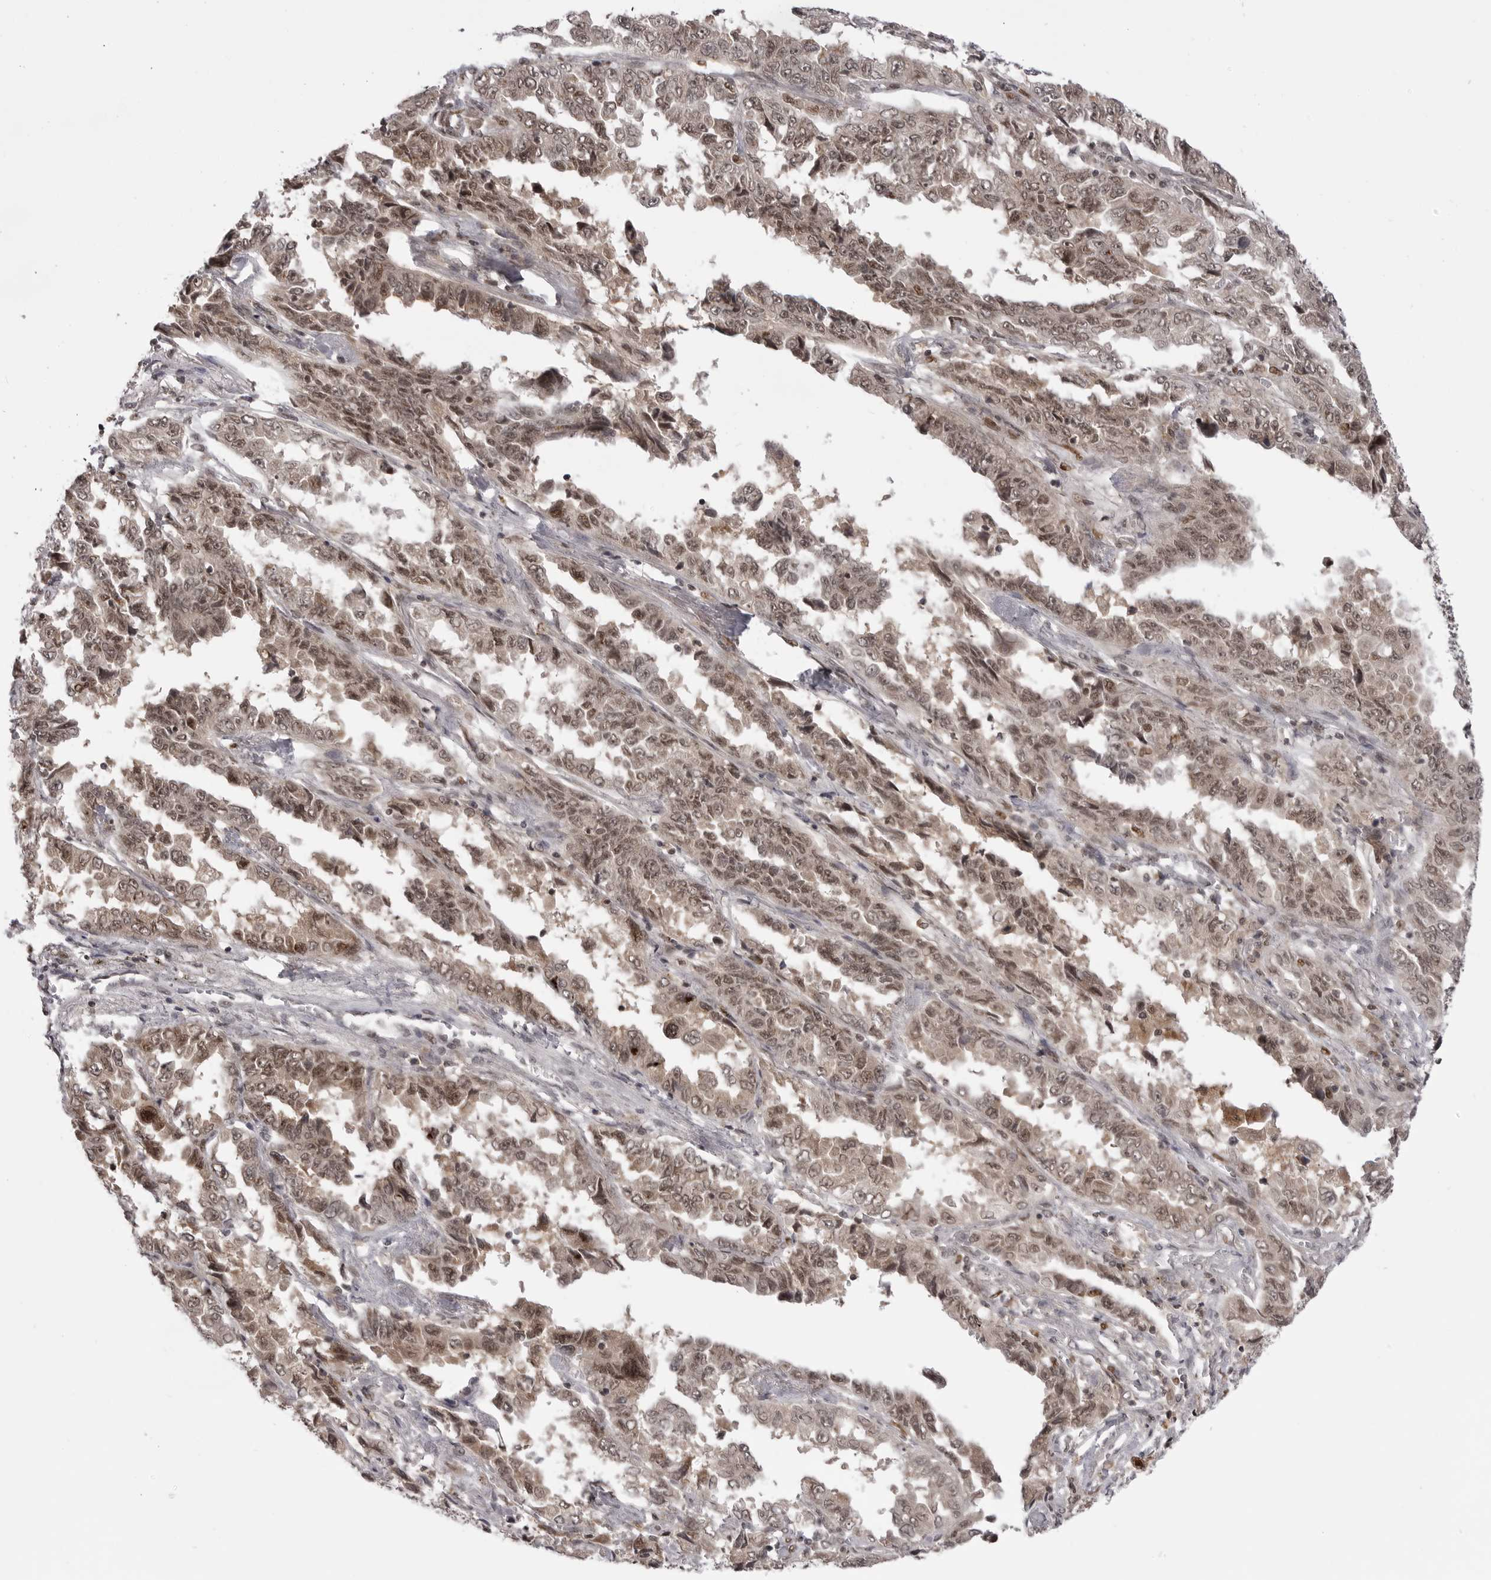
{"staining": {"intensity": "moderate", "quantity": ">75%", "location": "nuclear"}, "tissue": "lung cancer", "cell_type": "Tumor cells", "image_type": "cancer", "snomed": [{"axis": "morphology", "description": "Adenocarcinoma, NOS"}, {"axis": "topography", "description": "Lung"}], "caption": "This photomicrograph demonstrates IHC staining of human lung cancer, with medium moderate nuclear staining in approximately >75% of tumor cells.", "gene": "PTK2B", "patient": {"sex": "female", "age": 51}}